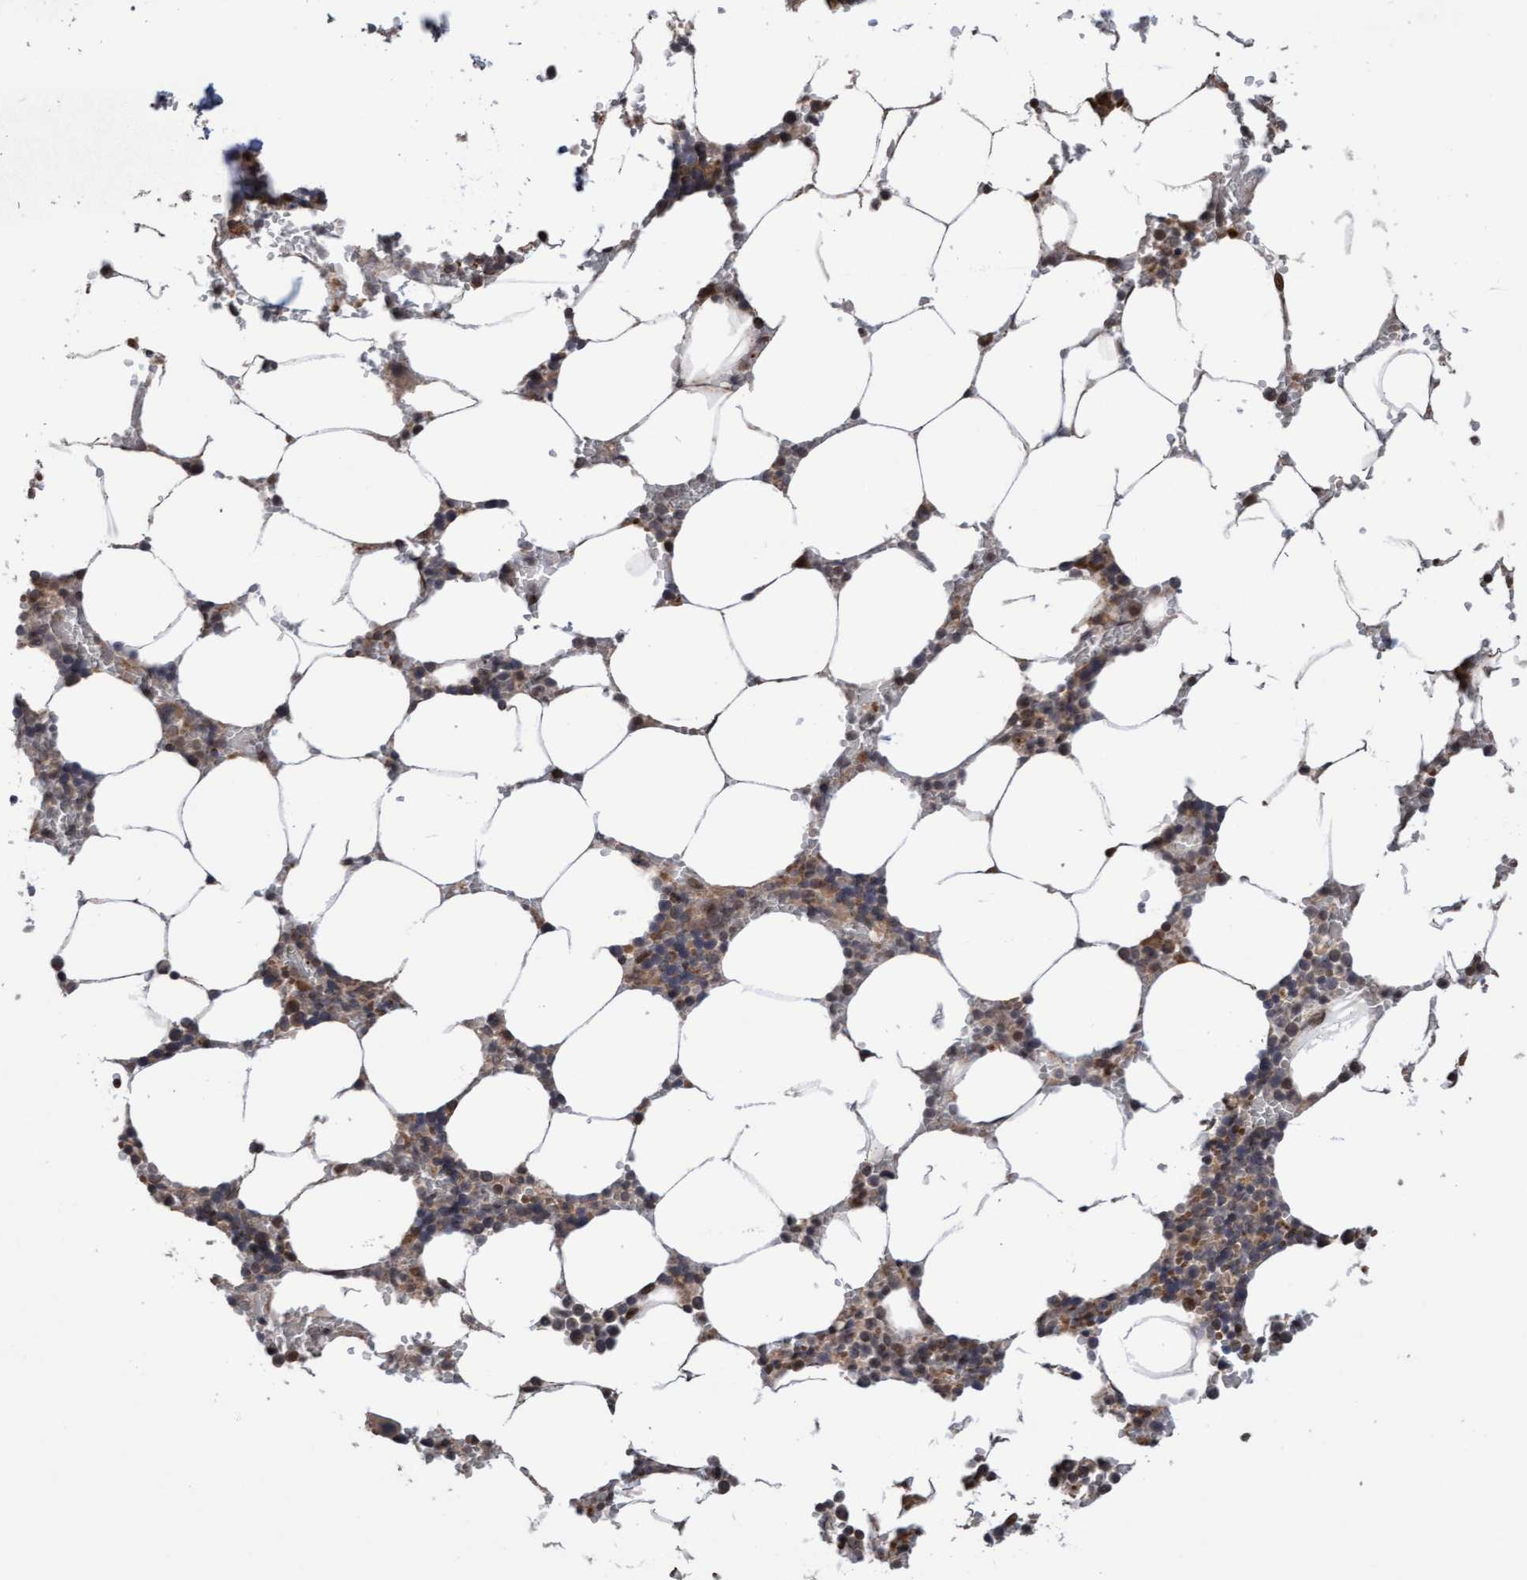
{"staining": {"intensity": "moderate", "quantity": "25%-75%", "location": "cytoplasmic/membranous"}, "tissue": "bone marrow", "cell_type": "Hematopoietic cells", "image_type": "normal", "snomed": [{"axis": "morphology", "description": "Normal tissue, NOS"}, {"axis": "topography", "description": "Bone marrow"}], "caption": "Protein expression analysis of normal bone marrow shows moderate cytoplasmic/membranous staining in about 25%-75% of hematopoietic cells. (Stains: DAB (3,3'-diaminobenzidine) in brown, nuclei in blue, Microscopy: brightfield microscopy at high magnification).", "gene": "PECR", "patient": {"sex": "male", "age": 70}}